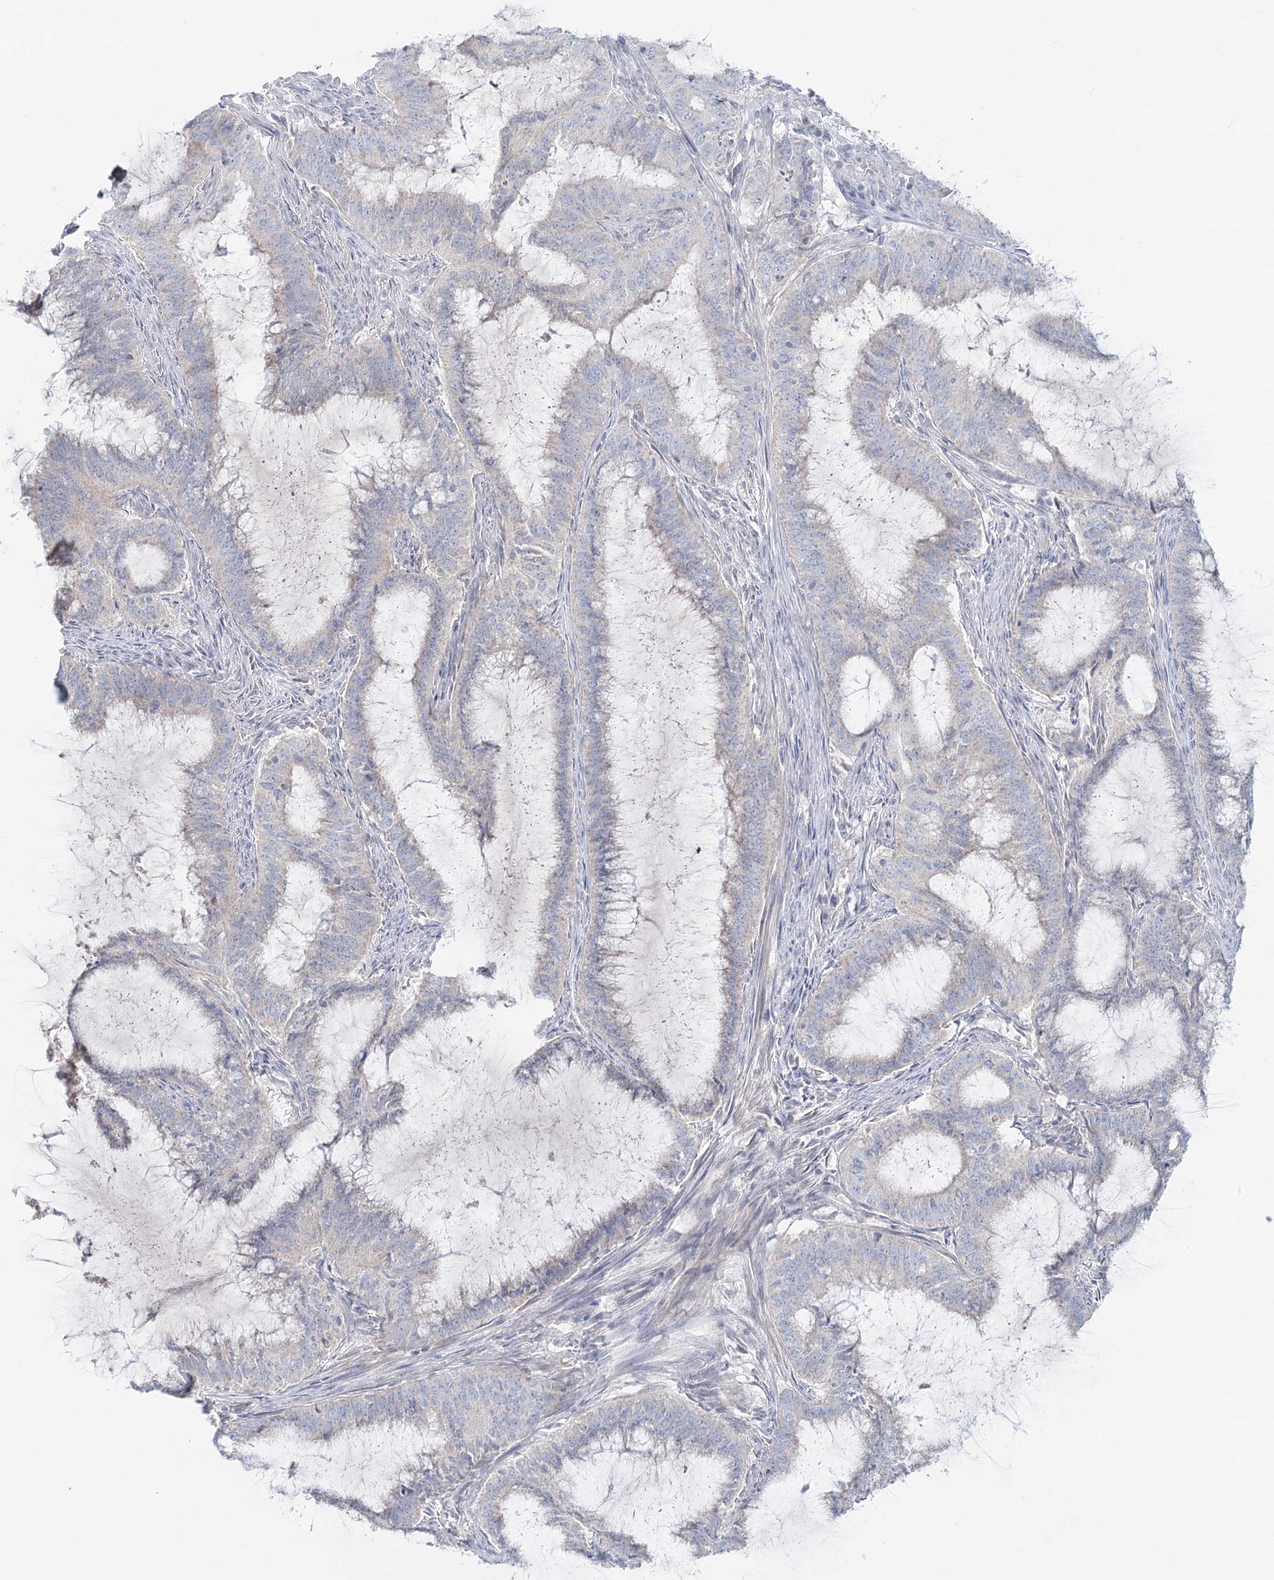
{"staining": {"intensity": "negative", "quantity": "none", "location": "none"}, "tissue": "endometrial cancer", "cell_type": "Tumor cells", "image_type": "cancer", "snomed": [{"axis": "morphology", "description": "Adenocarcinoma, NOS"}, {"axis": "topography", "description": "Endometrium"}], "caption": "Photomicrograph shows no significant protein expression in tumor cells of endometrial adenocarcinoma.", "gene": "PSAPL1", "patient": {"sex": "female", "age": 51}}